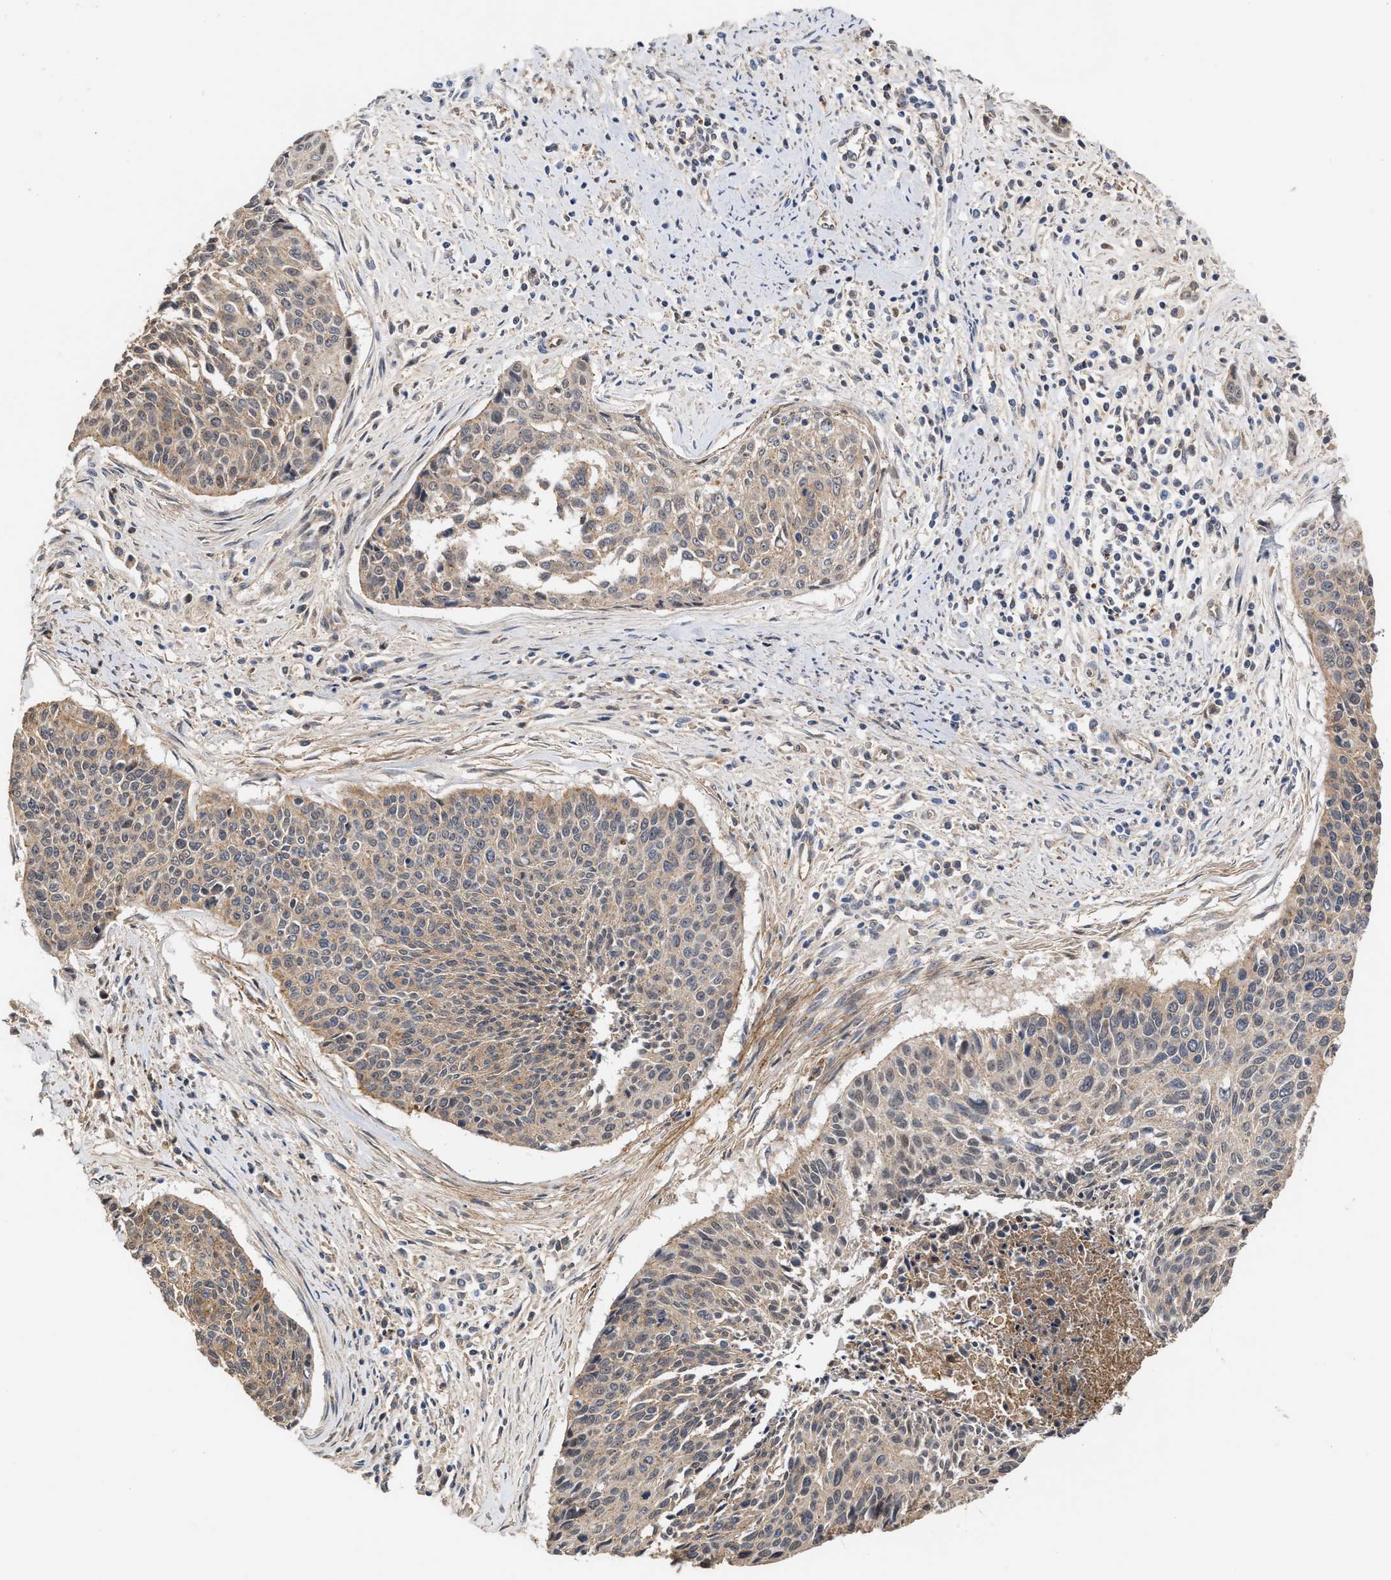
{"staining": {"intensity": "weak", "quantity": ">75%", "location": "cytoplasmic/membranous"}, "tissue": "cervical cancer", "cell_type": "Tumor cells", "image_type": "cancer", "snomed": [{"axis": "morphology", "description": "Squamous cell carcinoma, NOS"}, {"axis": "topography", "description": "Cervix"}], "caption": "Squamous cell carcinoma (cervical) stained for a protein (brown) displays weak cytoplasmic/membranous positive staining in about >75% of tumor cells.", "gene": "EXOSC2", "patient": {"sex": "female", "age": 55}}